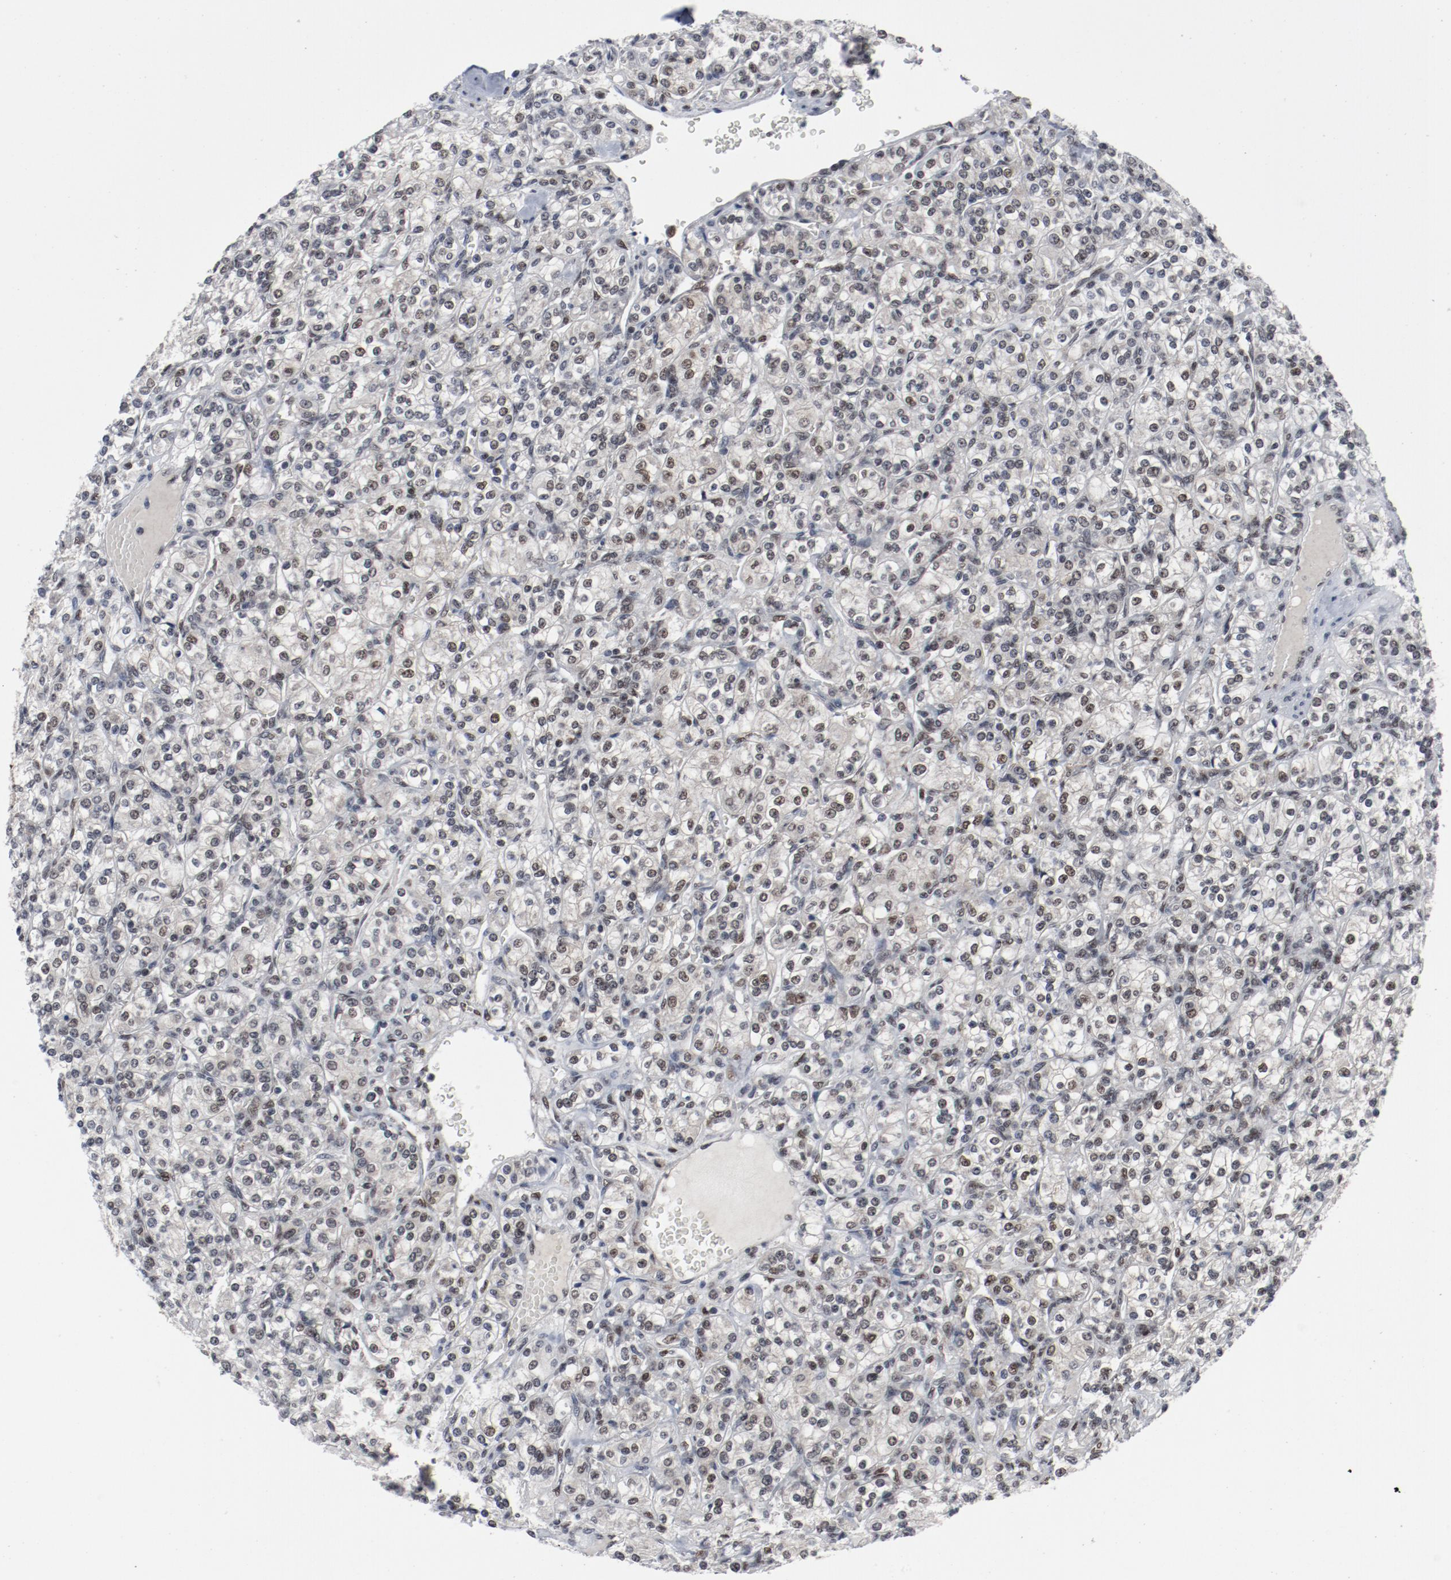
{"staining": {"intensity": "moderate", "quantity": "25%-75%", "location": "nuclear"}, "tissue": "renal cancer", "cell_type": "Tumor cells", "image_type": "cancer", "snomed": [{"axis": "morphology", "description": "Adenocarcinoma, NOS"}, {"axis": "topography", "description": "Kidney"}], "caption": "The immunohistochemical stain labels moderate nuclear expression in tumor cells of renal cancer (adenocarcinoma) tissue. Immunohistochemistry (ihc) stains the protein in brown and the nuclei are stained blue.", "gene": "JMJD6", "patient": {"sex": "male", "age": 77}}